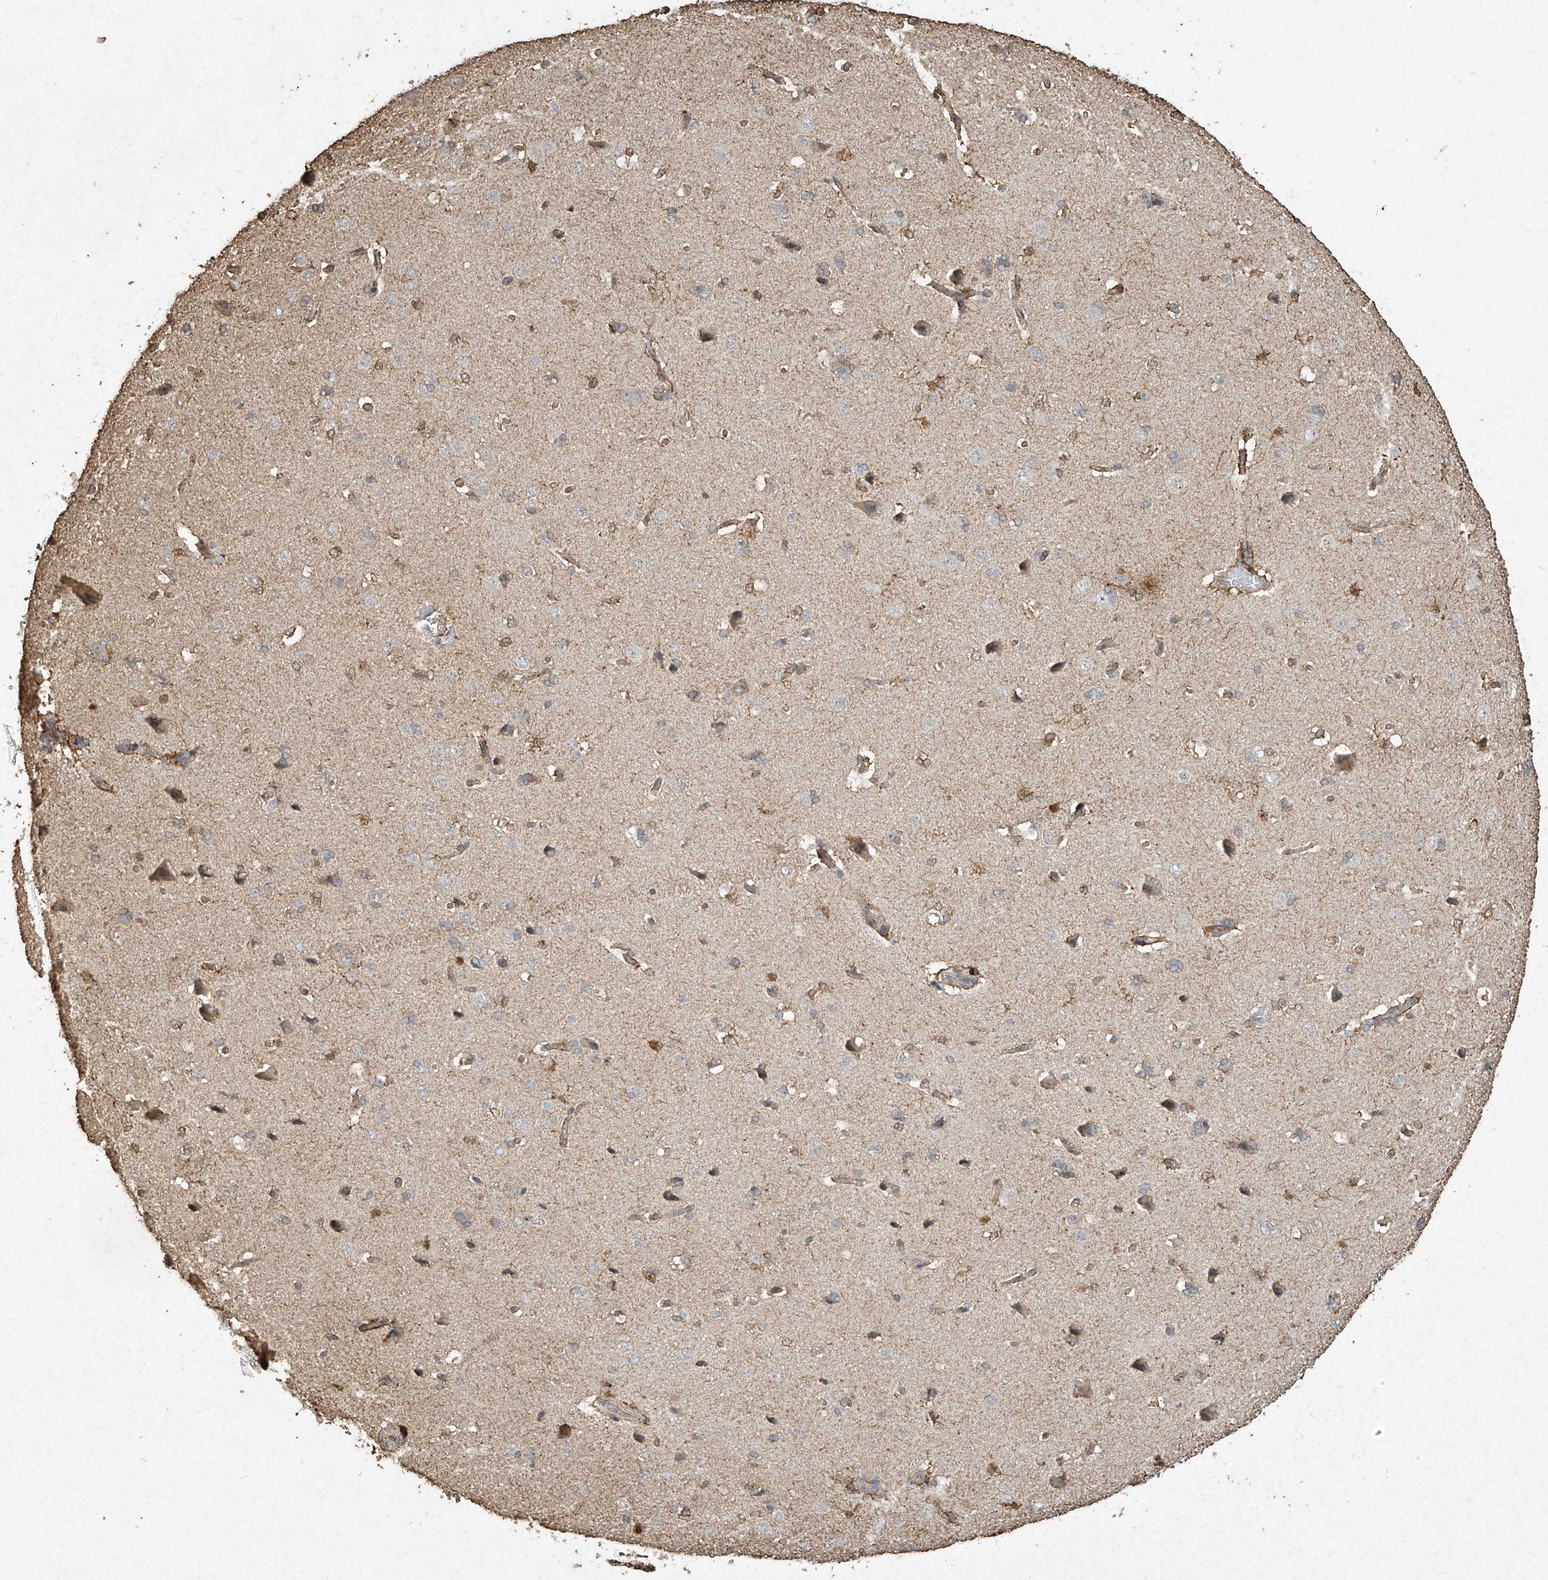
{"staining": {"intensity": "weak", "quantity": ">75%", "location": "cytoplasmic/membranous"}, "tissue": "cerebral cortex", "cell_type": "Endothelial cells", "image_type": "normal", "snomed": [{"axis": "morphology", "description": "Normal tissue, NOS"}, {"axis": "topography", "description": "Cerebral cortex"}], "caption": "Endothelial cells show low levels of weak cytoplasmic/membranous positivity in approximately >75% of cells in unremarkable cerebral cortex.", "gene": "ERBB3", "patient": {"sex": "male", "age": 62}}